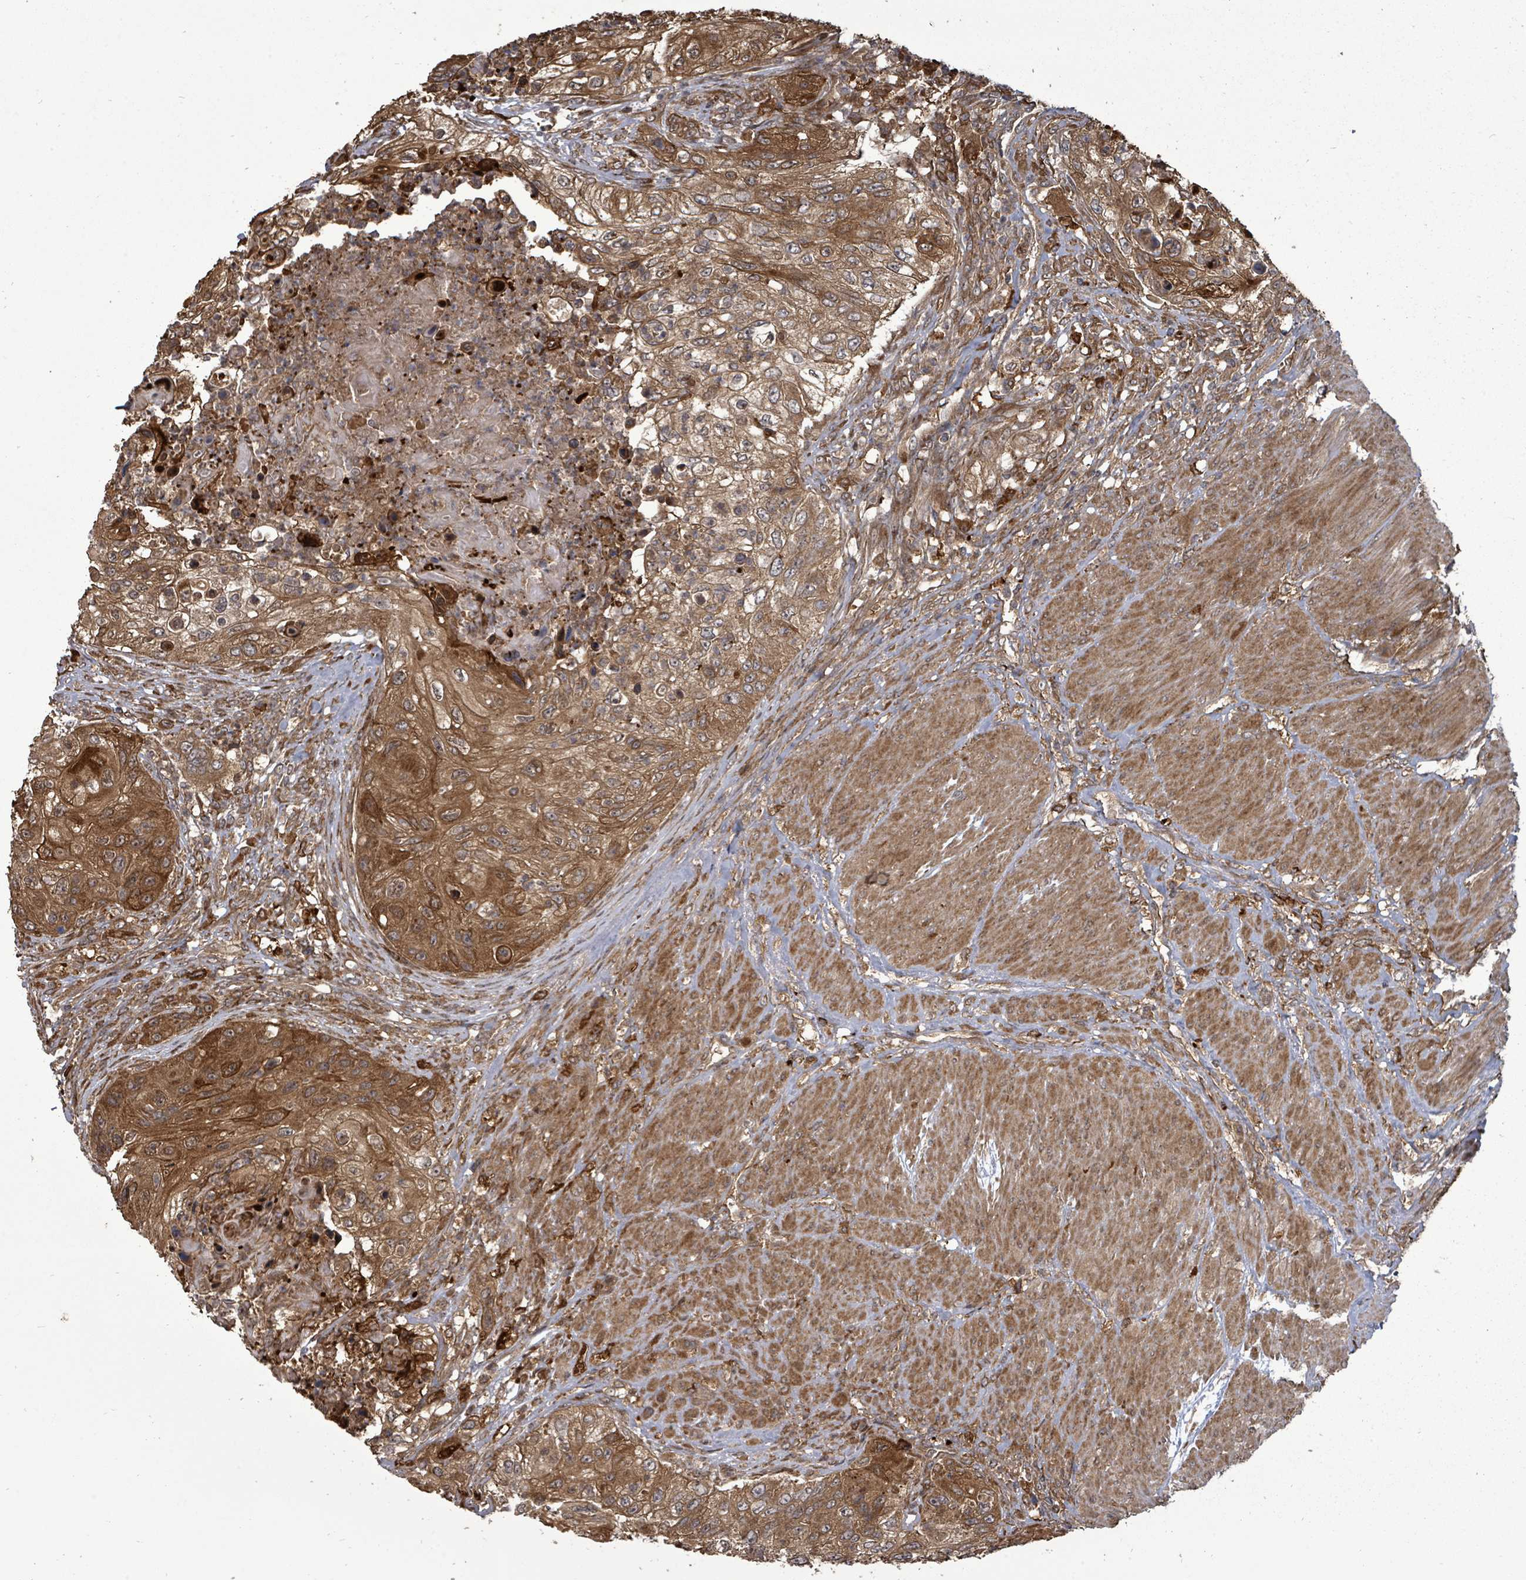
{"staining": {"intensity": "moderate", "quantity": ">75%", "location": "cytoplasmic/membranous"}, "tissue": "urothelial cancer", "cell_type": "Tumor cells", "image_type": "cancer", "snomed": [{"axis": "morphology", "description": "Urothelial carcinoma, High grade"}, {"axis": "topography", "description": "Urinary bladder"}], "caption": "Immunohistochemistry histopathology image of urothelial carcinoma (high-grade) stained for a protein (brown), which shows medium levels of moderate cytoplasmic/membranous positivity in approximately >75% of tumor cells.", "gene": "EIF3C", "patient": {"sex": "female", "age": 60}}